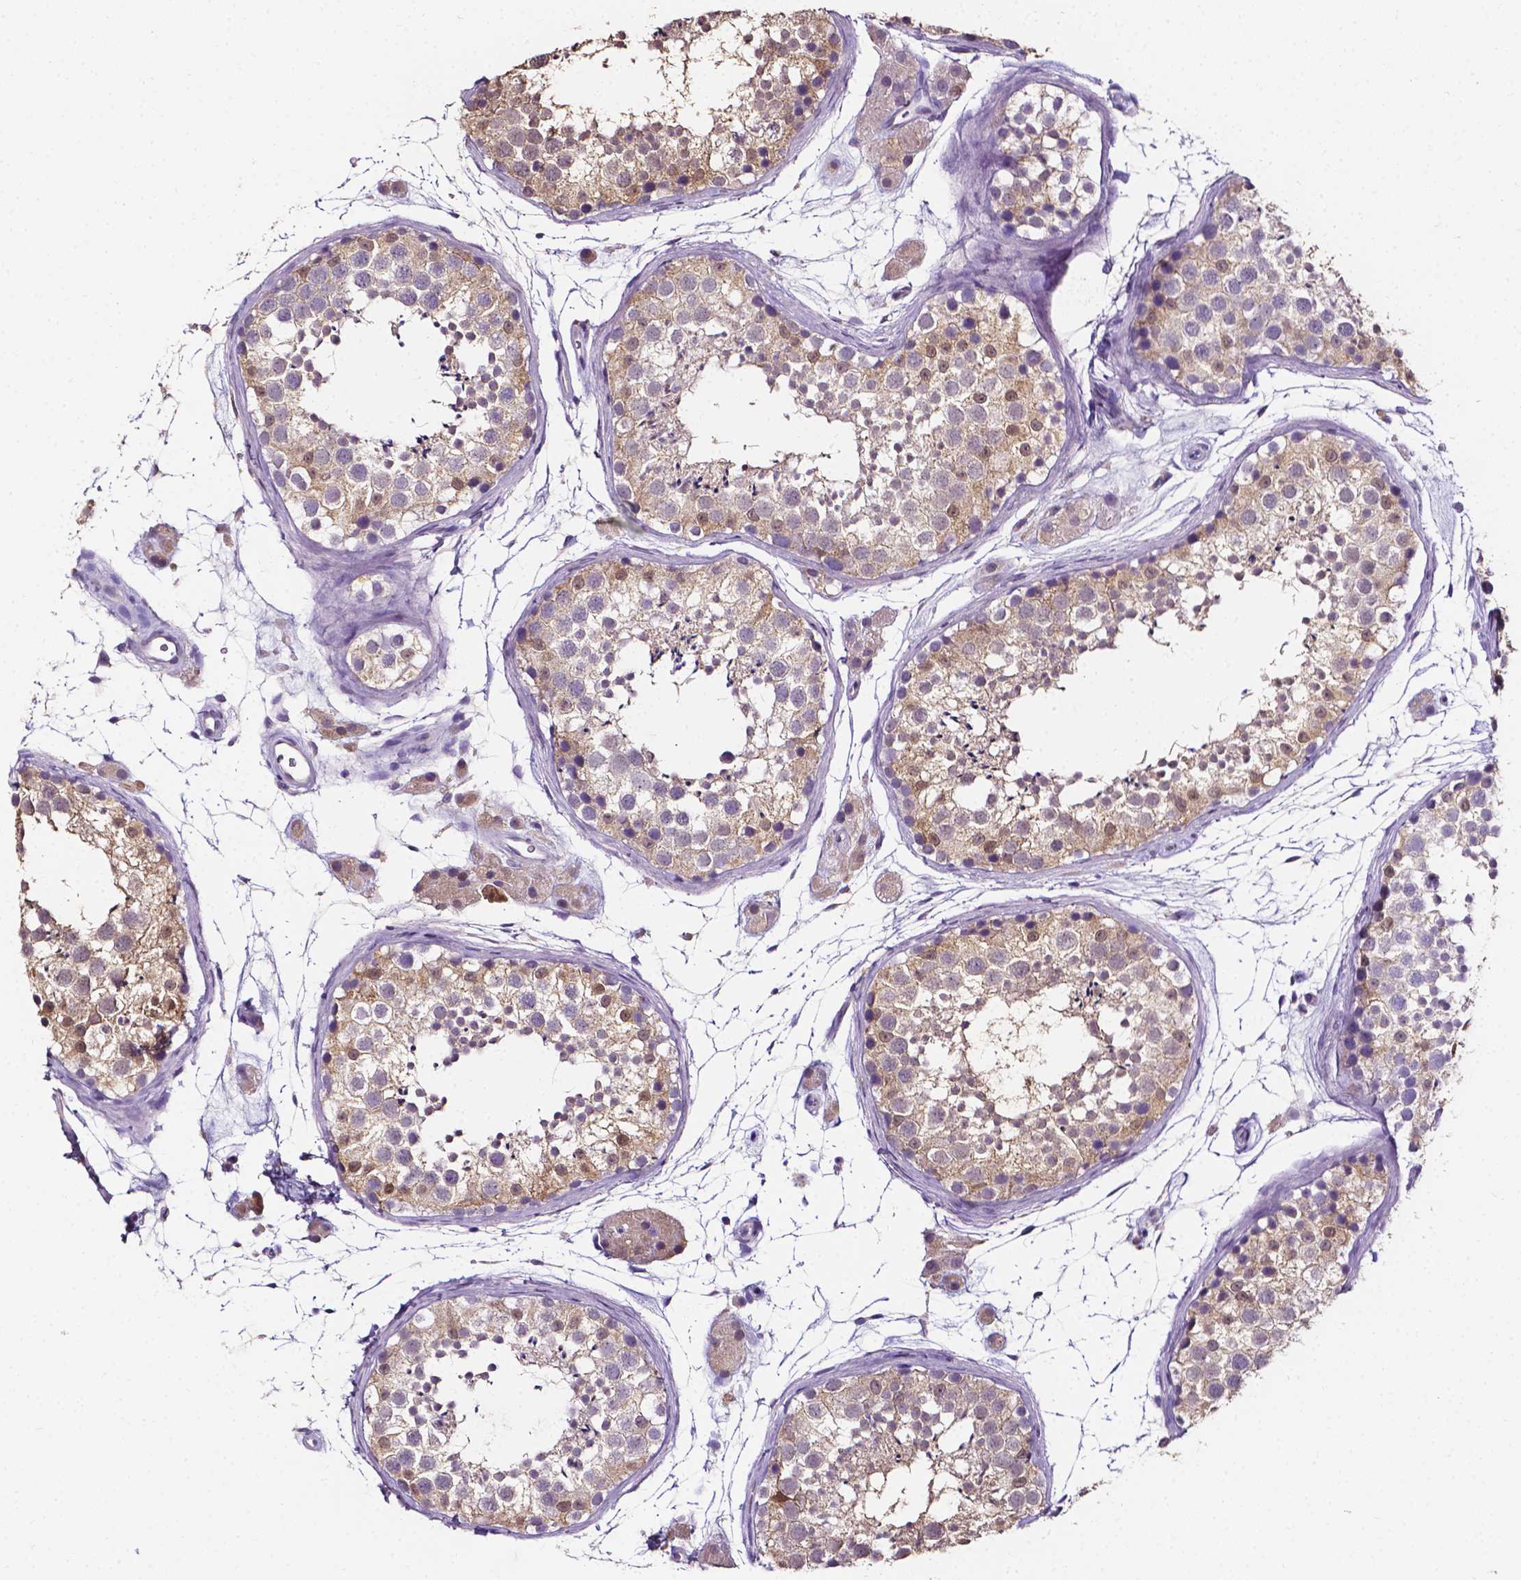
{"staining": {"intensity": "weak", "quantity": ">75%", "location": "cytoplasmic/membranous,nuclear"}, "tissue": "testis", "cell_type": "Cells in seminiferous ducts", "image_type": "normal", "snomed": [{"axis": "morphology", "description": "Normal tissue, NOS"}, {"axis": "topography", "description": "Testis"}], "caption": "Immunohistochemical staining of unremarkable human testis demonstrates weak cytoplasmic/membranous,nuclear protein positivity in about >75% of cells in seminiferous ducts. Nuclei are stained in blue.", "gene": "PSAT1", "patient": {"sex": "male", "age": 41}}